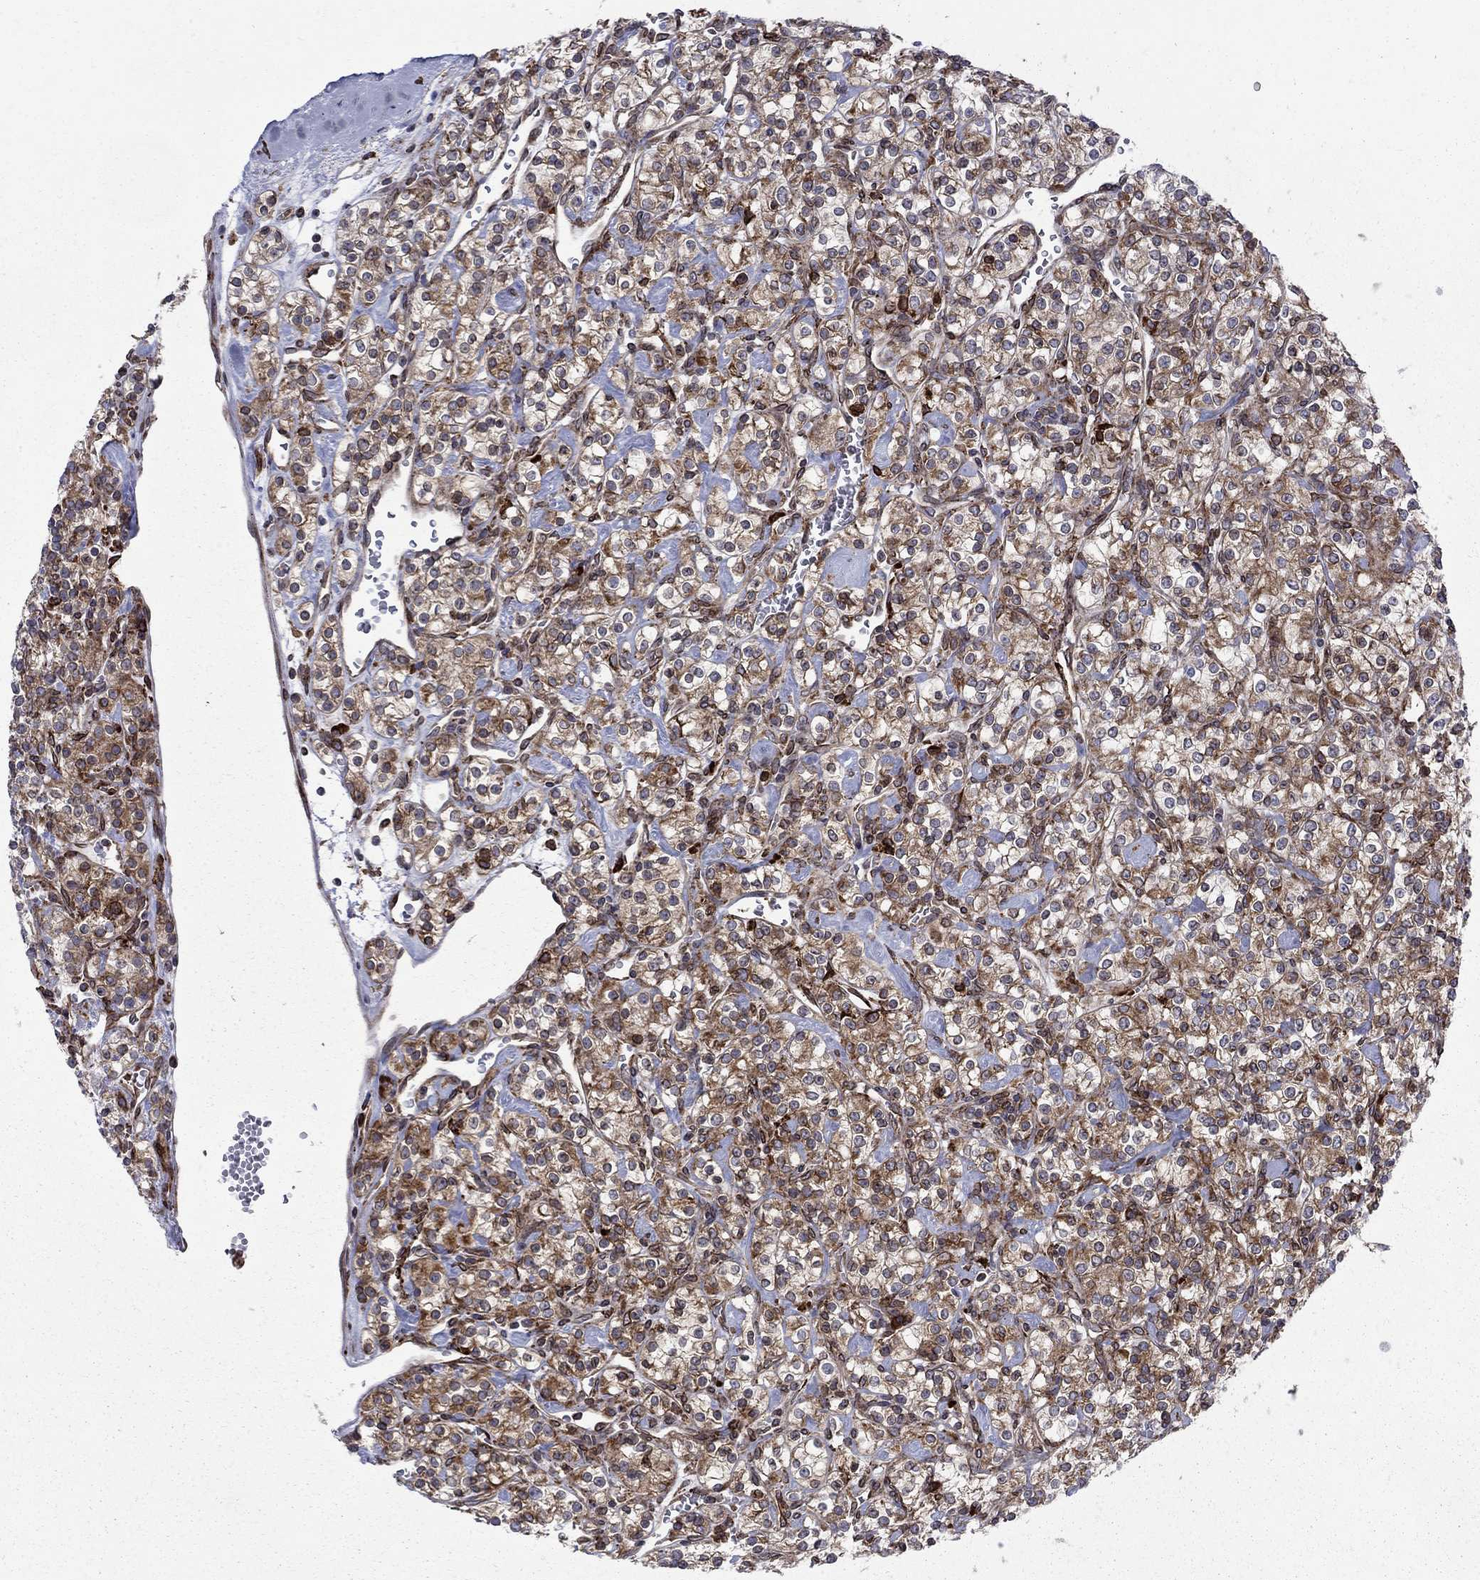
{"staining": {"intensity": "moderate", "quantity": ">75%", "location": "cytoplasmic/membranous"}, "tissue": "renal cancer", "cell_type": "Tumor cells", "image_type": "cancer", "snomed": [{"axis": "morphology", "description": "Adenocarcinoma, NOS"}, {"axis": "topography", "description": "Kidney"}], "caption": "This photomicrograph reveals immunohistochemistry (IHC) staining of human renal cancer (adenocarcinoma), with medium moderate cytoplasmic/membranous positivity in about >75% of tumor cells.", "gene": "CAB39L", "patient": {"sex": "male", "age": 77}}